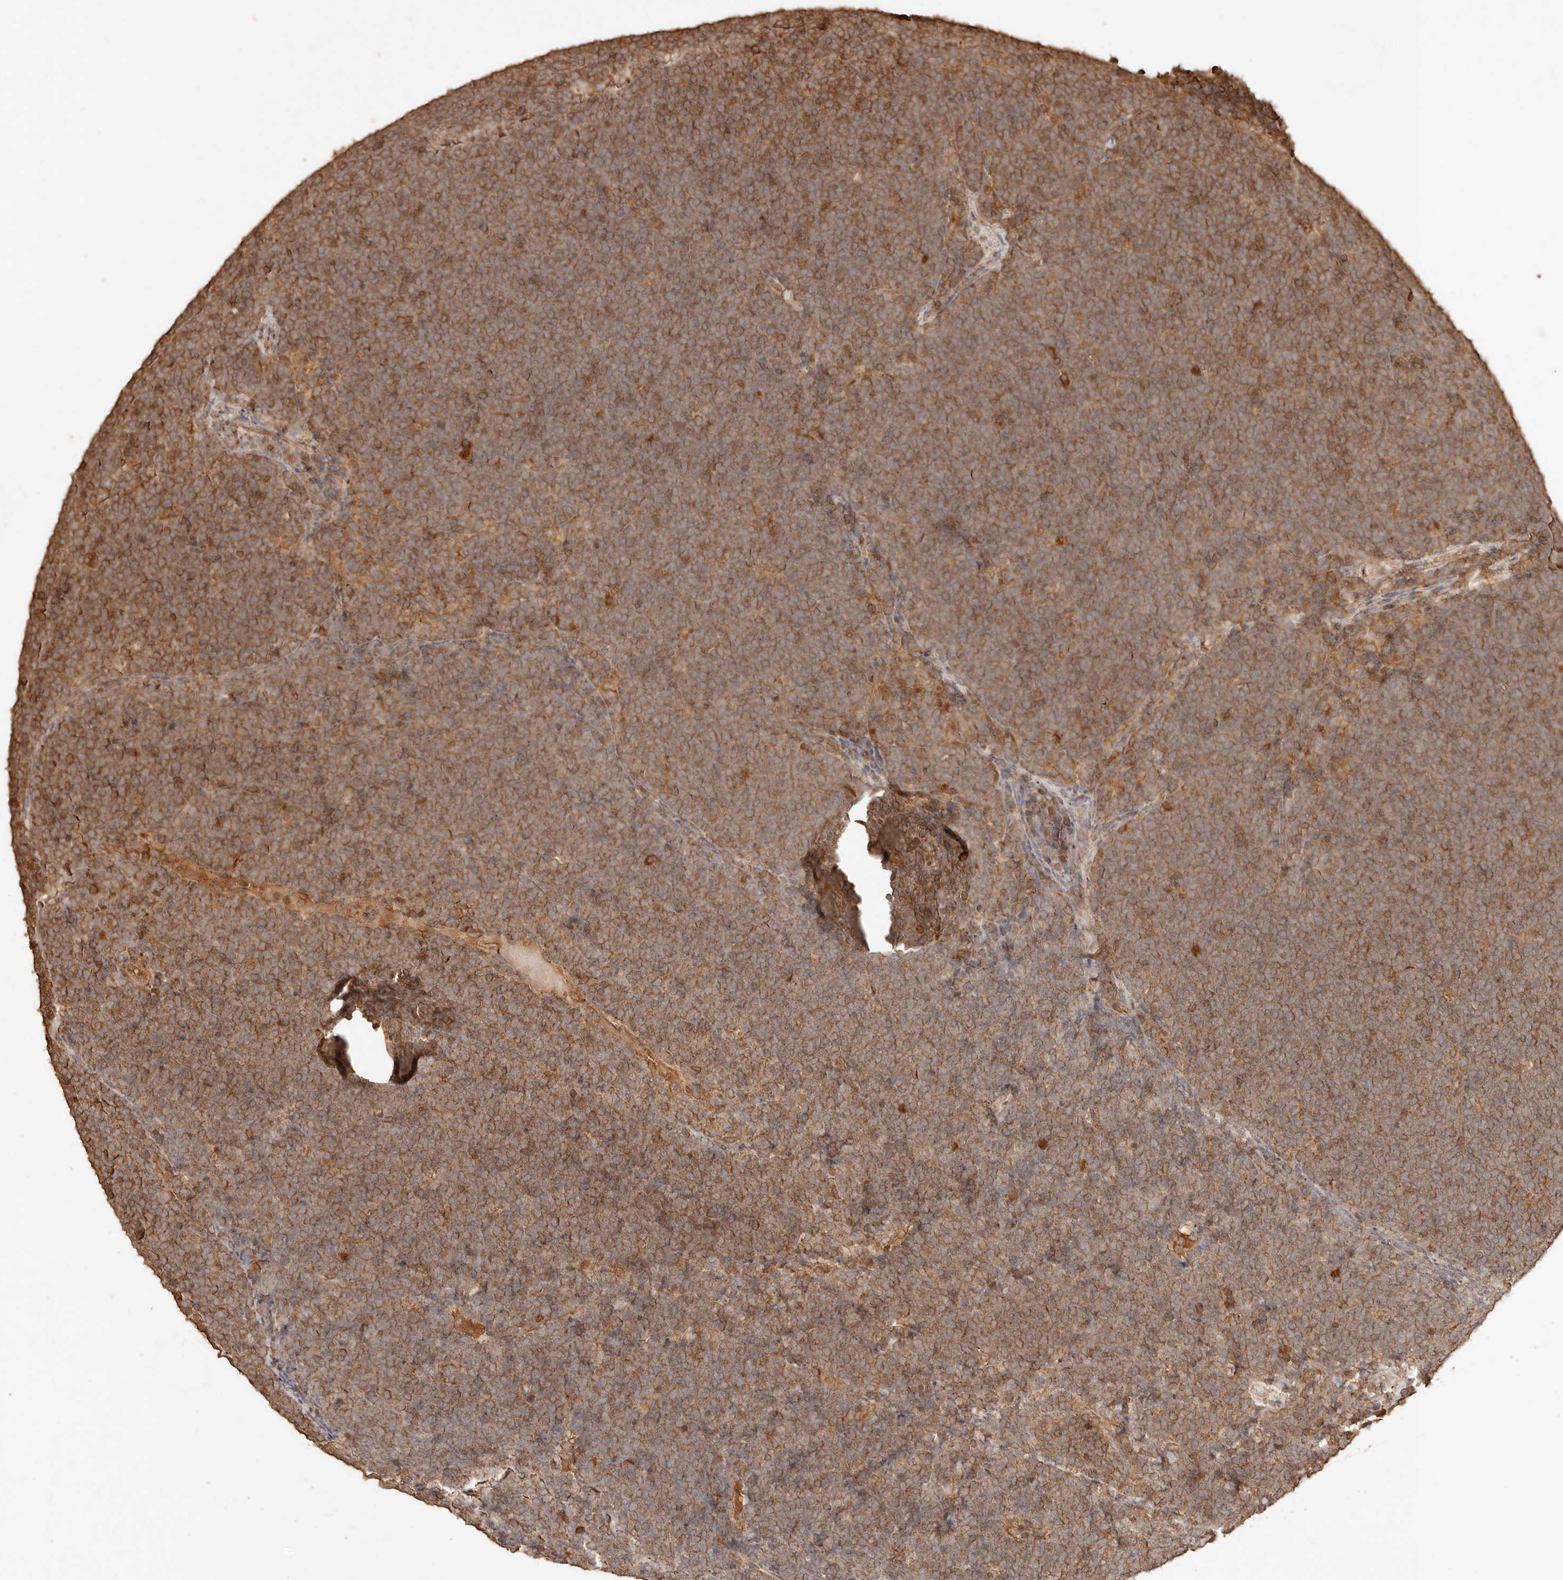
{"staining": {"intensity": "moderate", "quantity": ">75%", "location": "cytoplasmic/membranous"}, "tissue": "lymphoma", "cell_type": "Tumor cells", "image_type": "cancer", "snomed": [{"axis": "morphology", "description": "Malignant lymphoma, non-Hodgkin's type, High grade"}, {"axis": "topography", "description": "Lymph node"}], "caption": "Lymphoma stained with a brown dye reveals moderate cytoplasmic/membranous positive staining in about >75% of tumor cells.", "gene": "FAM180B", "patient": {"sex": "male", "age": 13}}